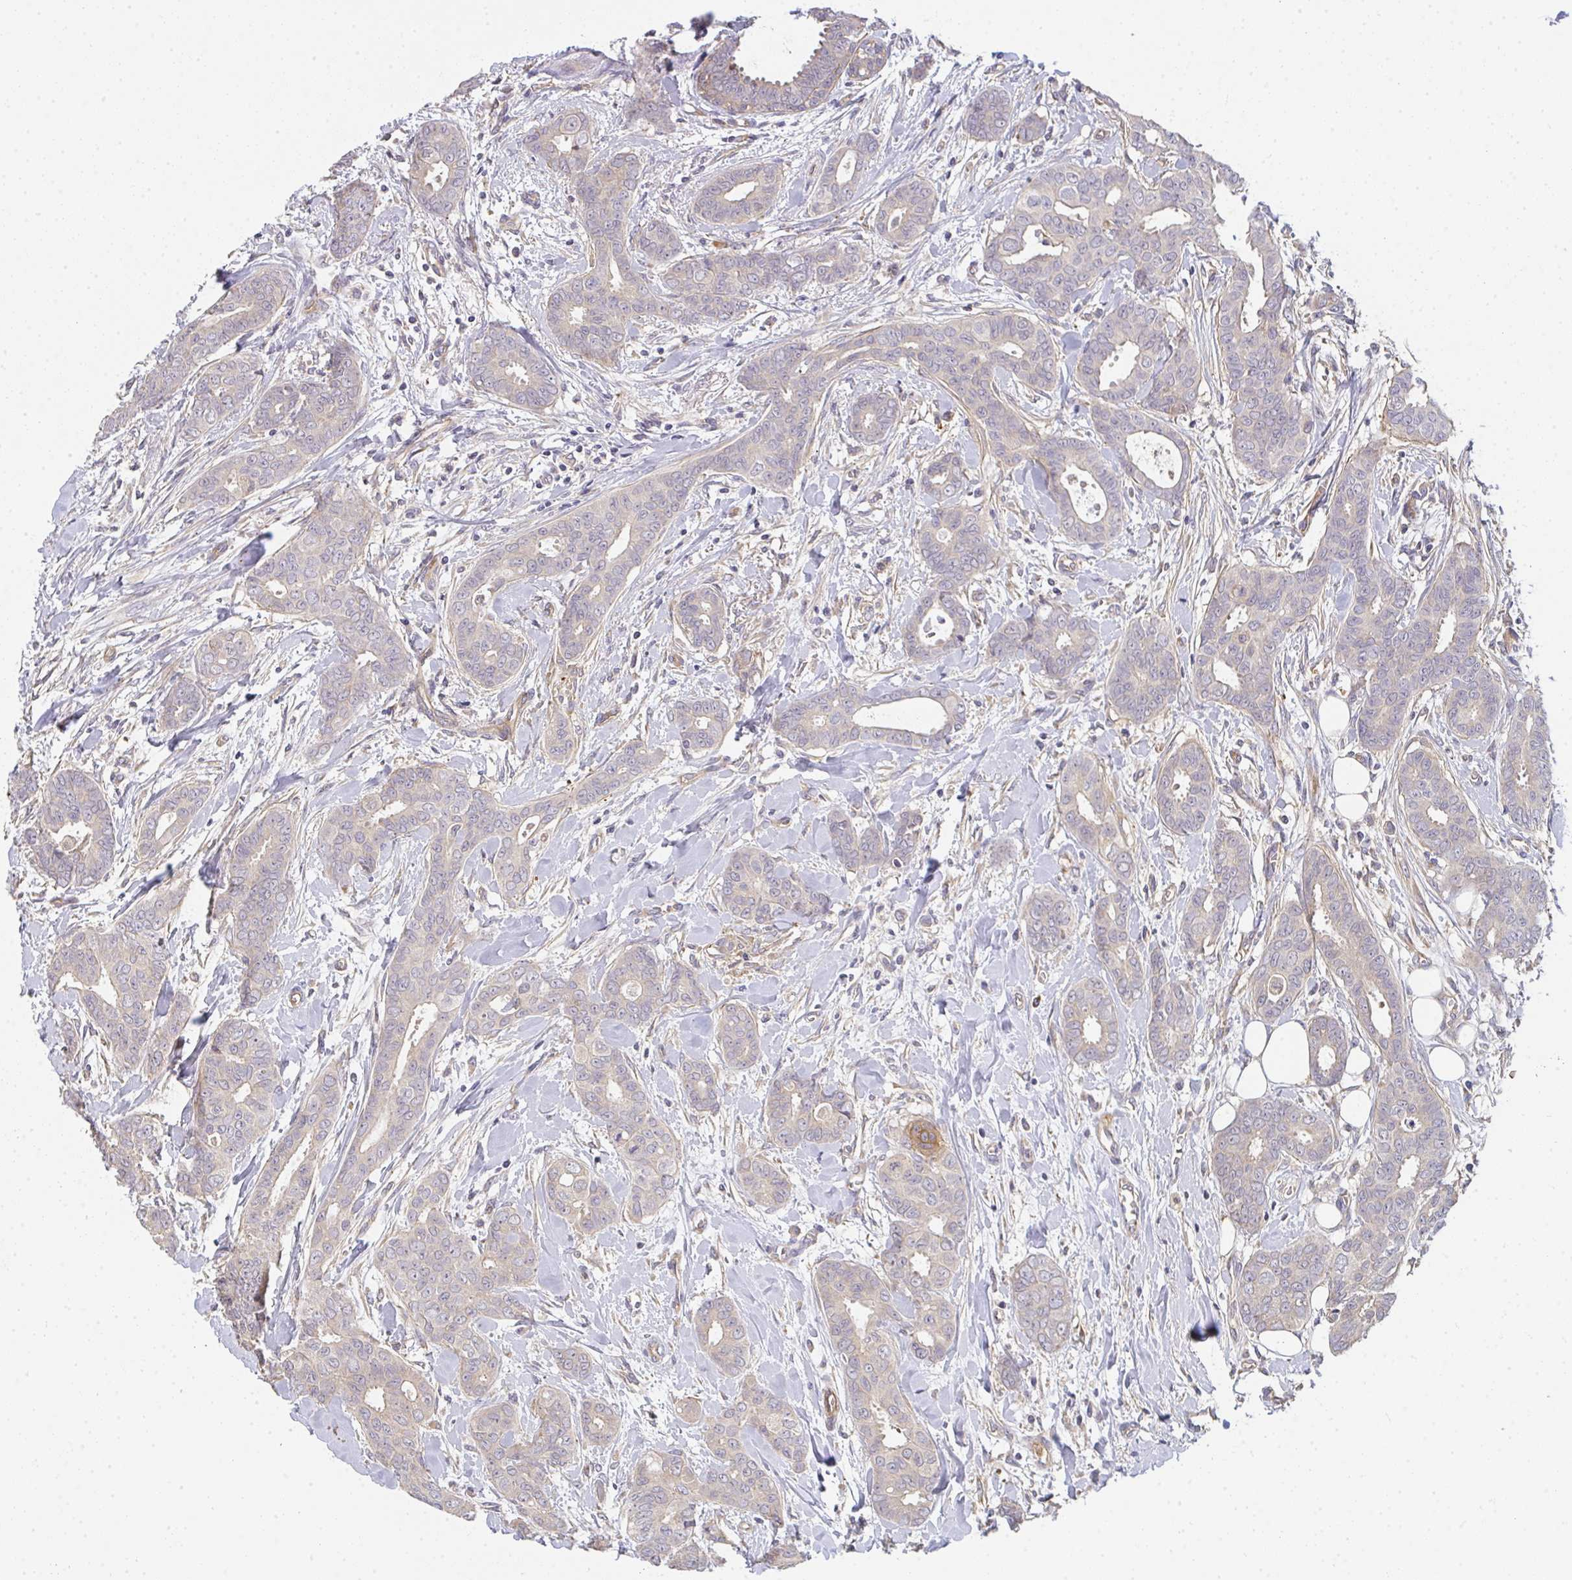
{"staining": {"intensity": "negative", "quantity": "none", "location": "none"}, "tissue": "breast cancer", "cell_type": "Tumor cells", "image_type": "cancer", "snomed": [{"axis": "morphology", "description": "Duct carcinoma"}, {"axis": "topography", "description": "Breast"}], "caption": "An immunohistochemistry (IHC) histopathology image of breast infiltrating ductal carcinoma is shown. There is no staining in tumor cells of breast infiltrating ductal carcinoma.", "gene": "B4GALT6", "patient": {"sex": "female", "age": 45}}